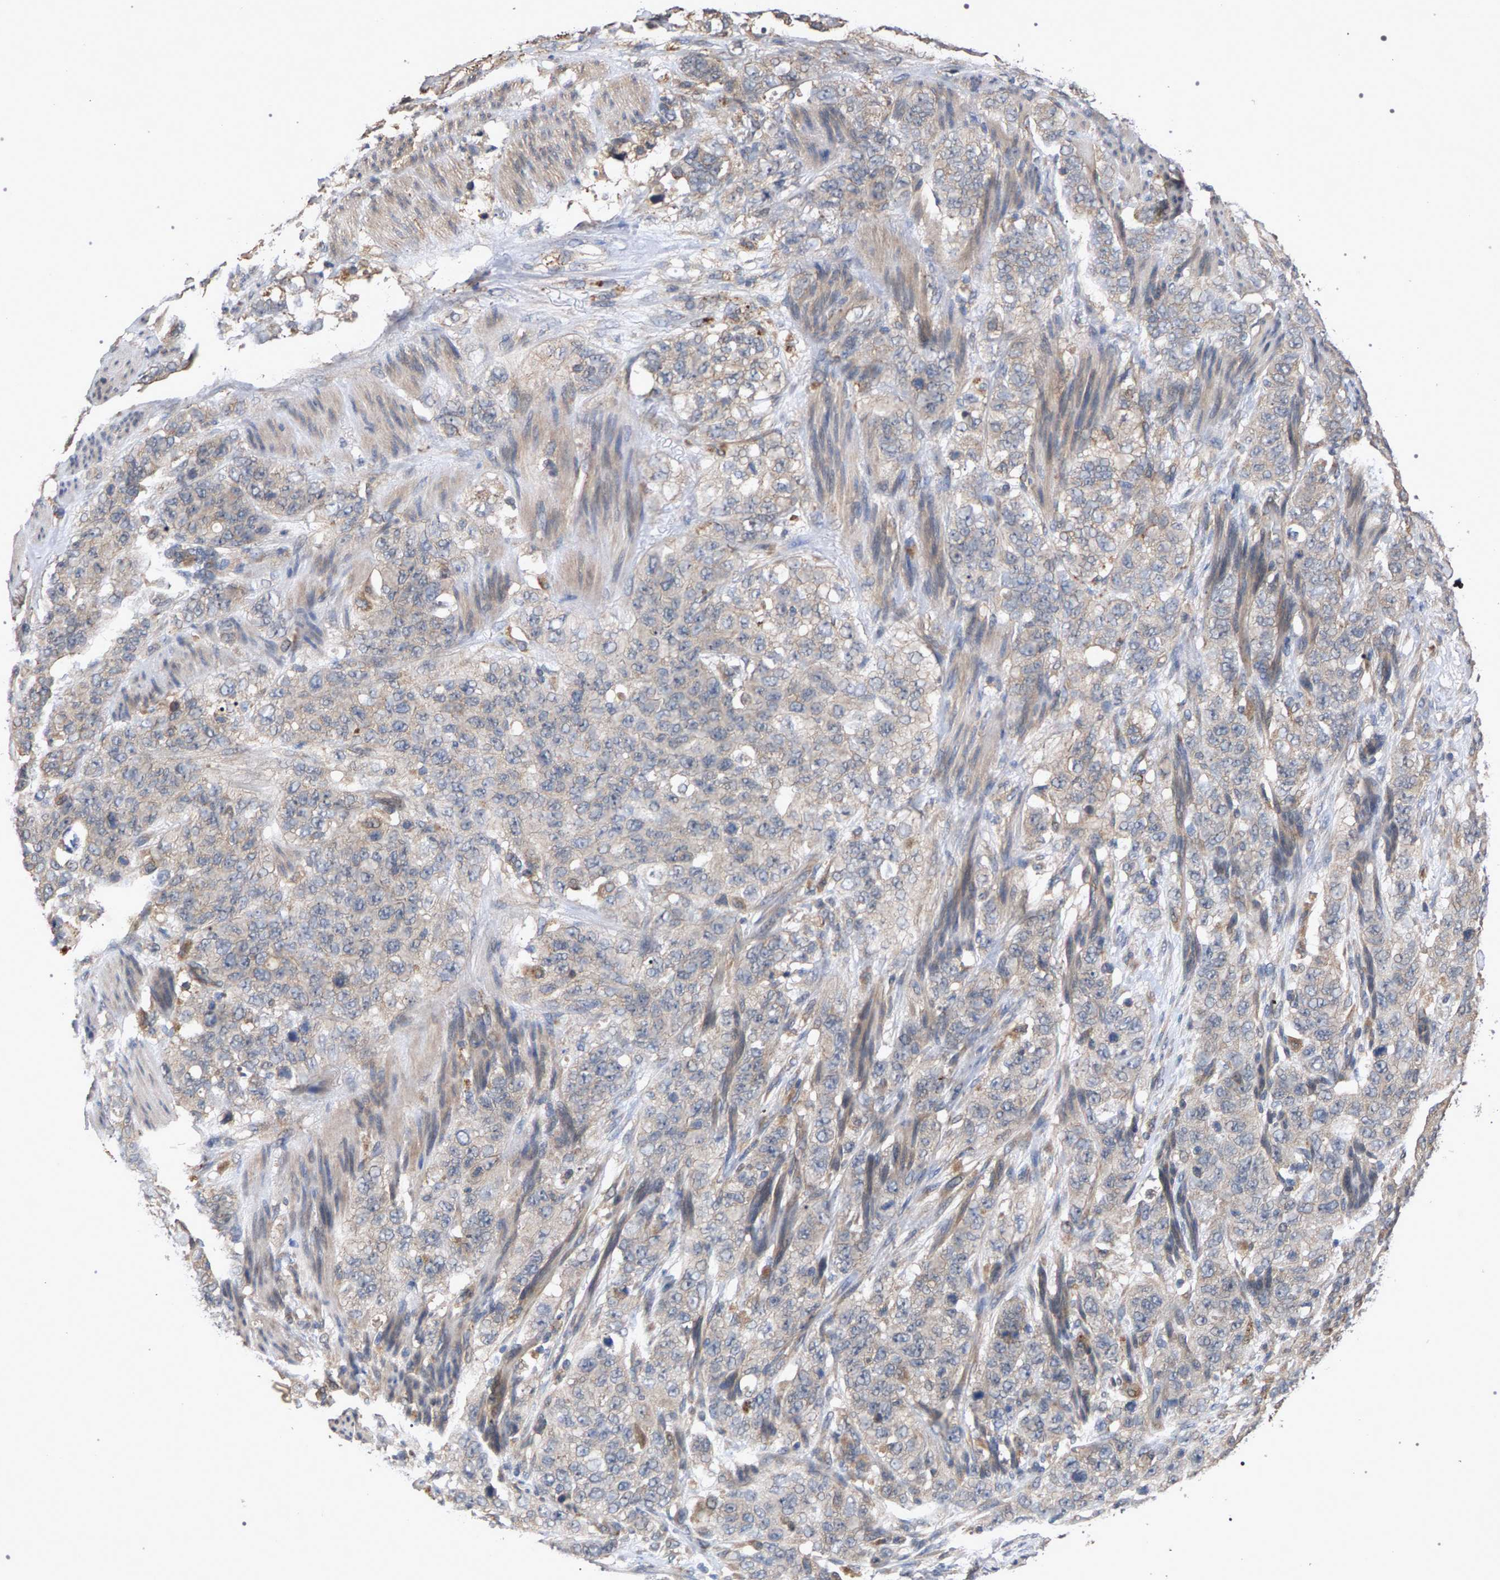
{"staining": {"intensity": "negative", "quantity": "none", "location": "none"}, "tissue": "stomach cancer", "cell_type": "Tumor cells", "image_type": "cancer", "snomed": [{"axis": "morphology", "description": "Adenocarcinoma, NOS"}, {"axis": "topography", "description": "Stomach"}], "caption": "Immunohistochemistry (IHC) photomicrograph of human stomach cancer stained for a protein (brown), which exhibits no positivity in tumor cells.", "gene": "SLC4A4", "patient": {"sex": "male", "age": 48}}